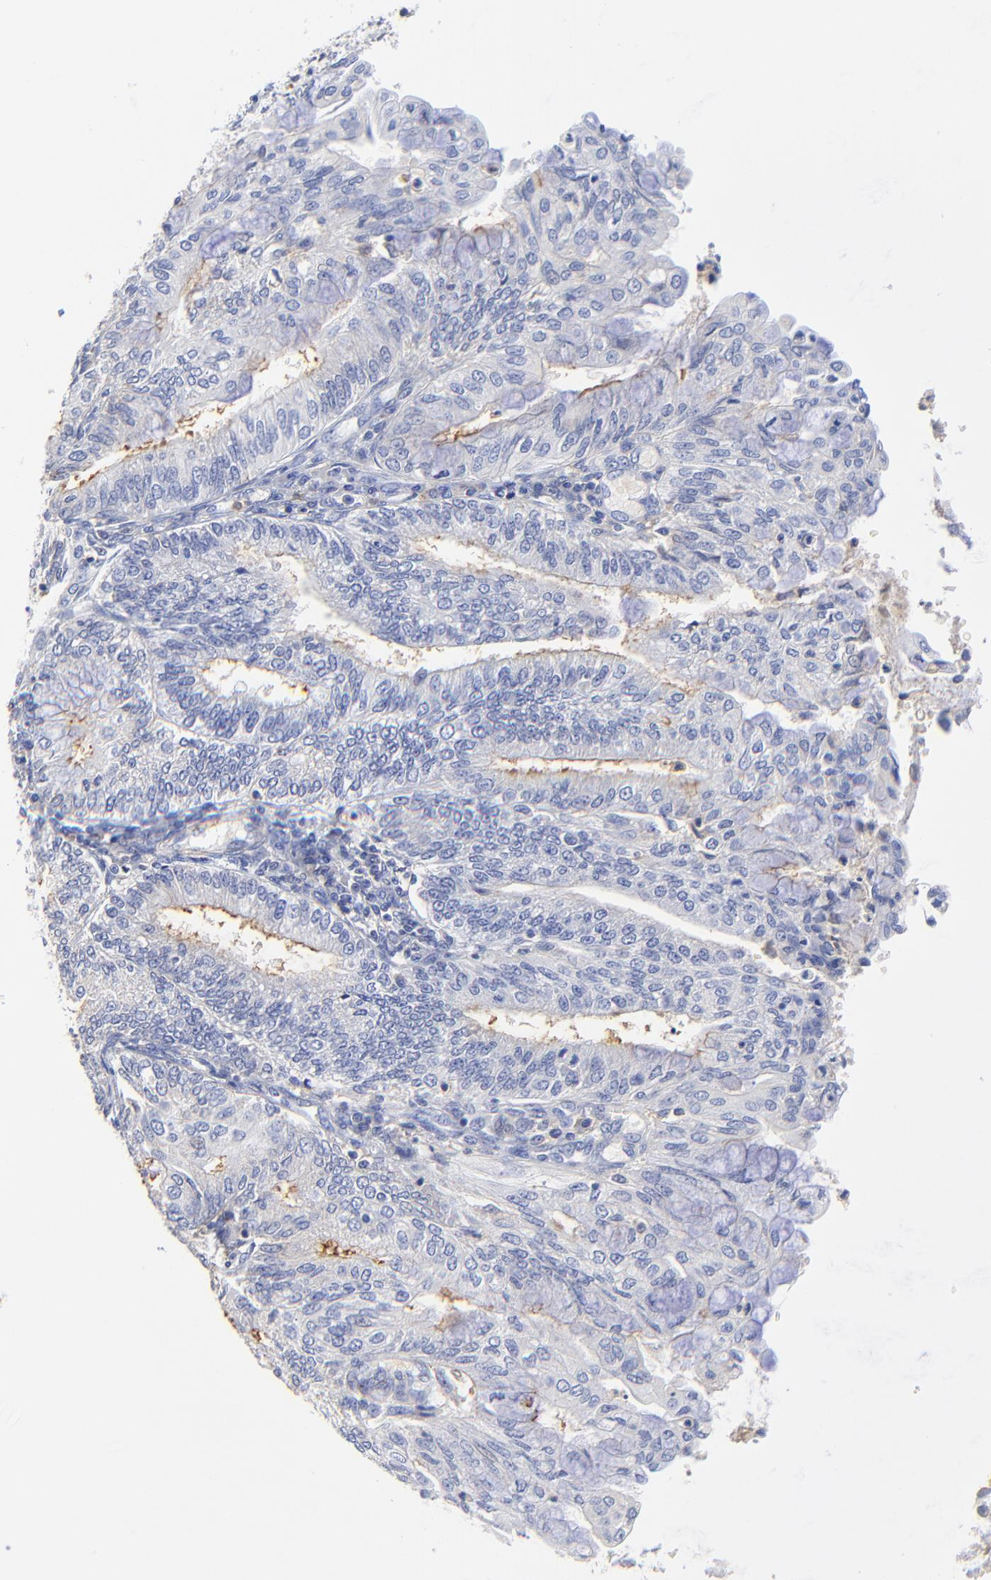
{"staining": {"intensity": "negative", "quantity": "none", "location": "none"}, "tissue": "endometrial cancer", "cell_type": "Tumor cells", "image_type": "cancer", "snomed": [{"axis": "morphology", "description": "Adenocarcinoma, NOS"}, {"axis": "topography", "description": "Endometrium"}], "caption": "IHC histopathology image of neoplastic tissue: endometrial cancer (adenocarcinoma) stained with DAB exhibits no significant protein expression in tumor cells.", "gene": "MDGA2", "patient": {"sex": "female", "age": 59}}